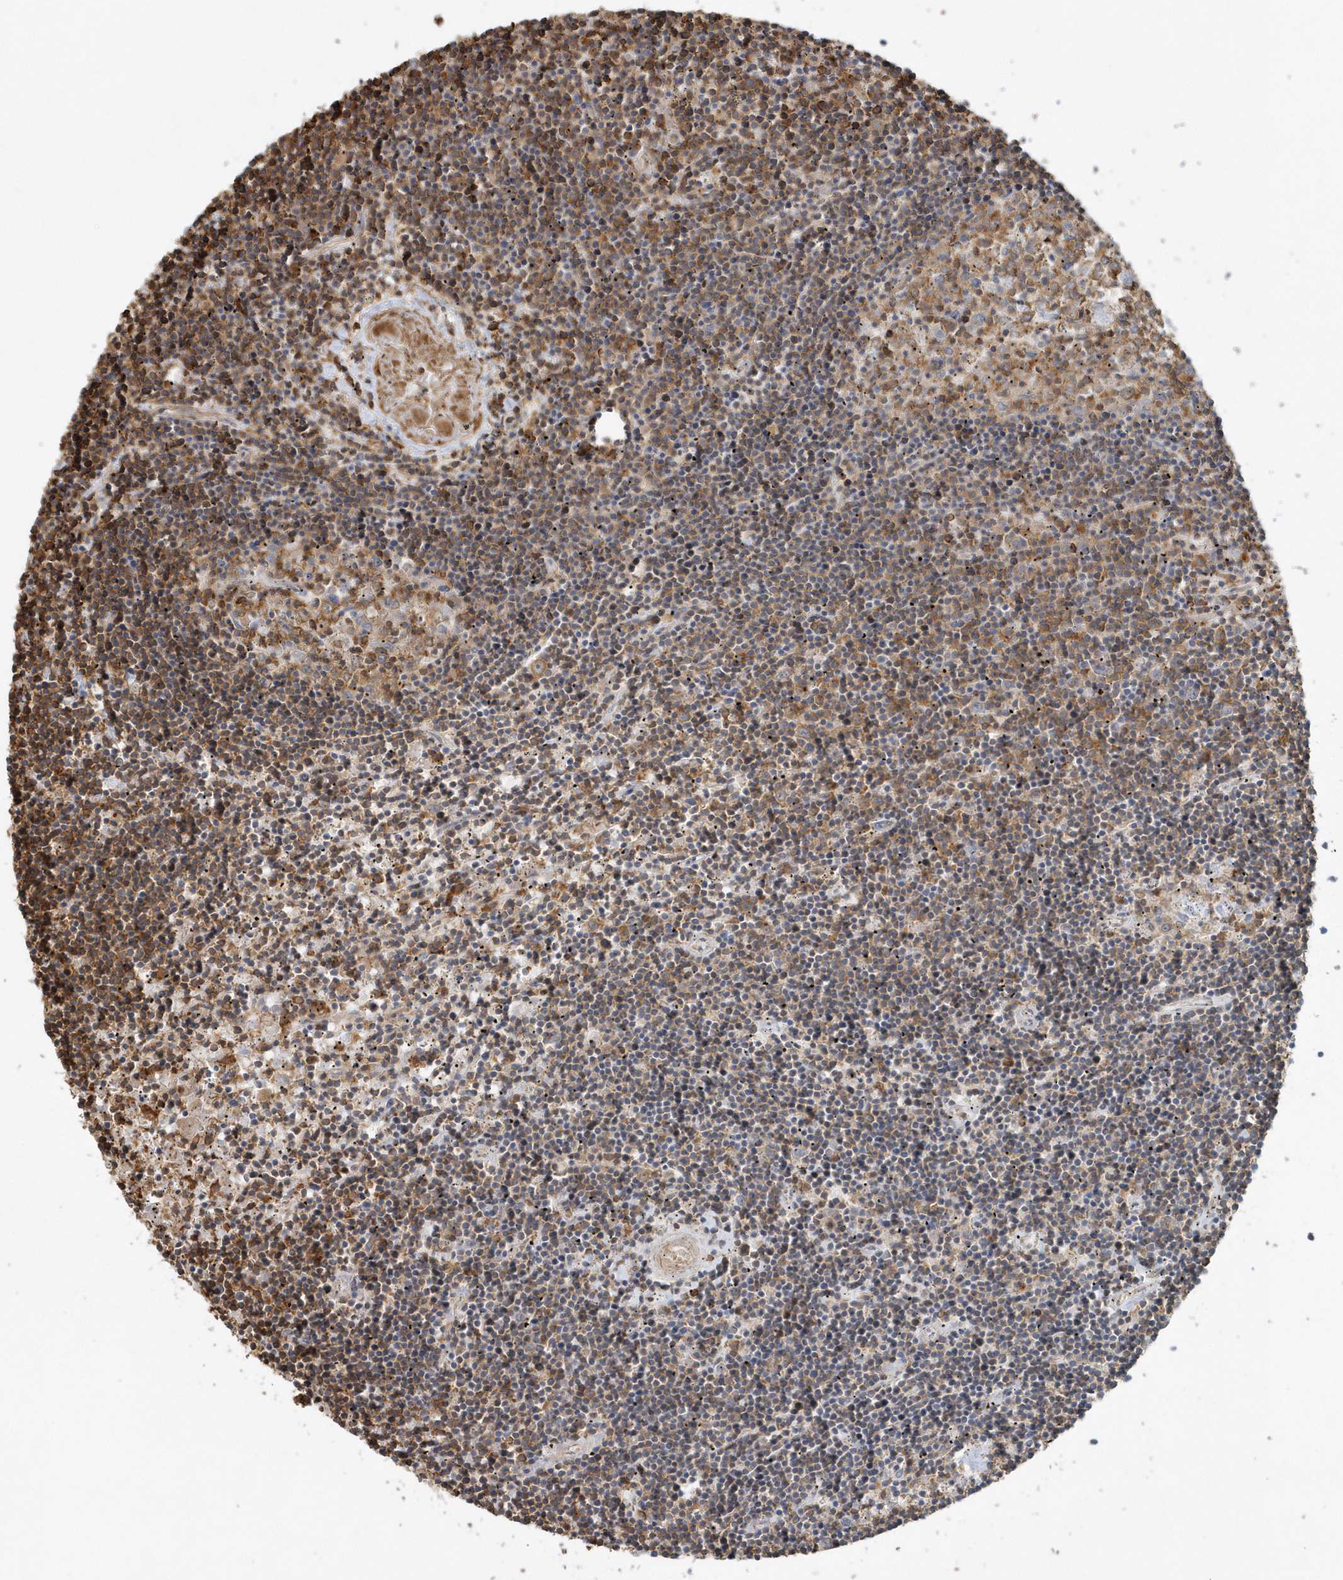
{"staining": {"intensity": "weak", "quantity": "25%-75%", "location": "cytoplasmic/membranous"}, "tissue": "lymphoma", "cell_type": "Tumor cells", "image_type": "cancer", "snomed": [{"axis": "morphology", "description": "Malignant lymphoma, non-Hodgkin's type, Low grade"}, {"axis": "topography", "description": "Spleen"}], "caption": "Protein analysis of malignant lymphoma, non-Hodgkin's type (low-grade) tissue displays weak cytoplasmic/membranous staining in approximately 25%-75% of tumor cells.", "gene": "MMUT", "patient": {"sex": "male", "age": 76}}